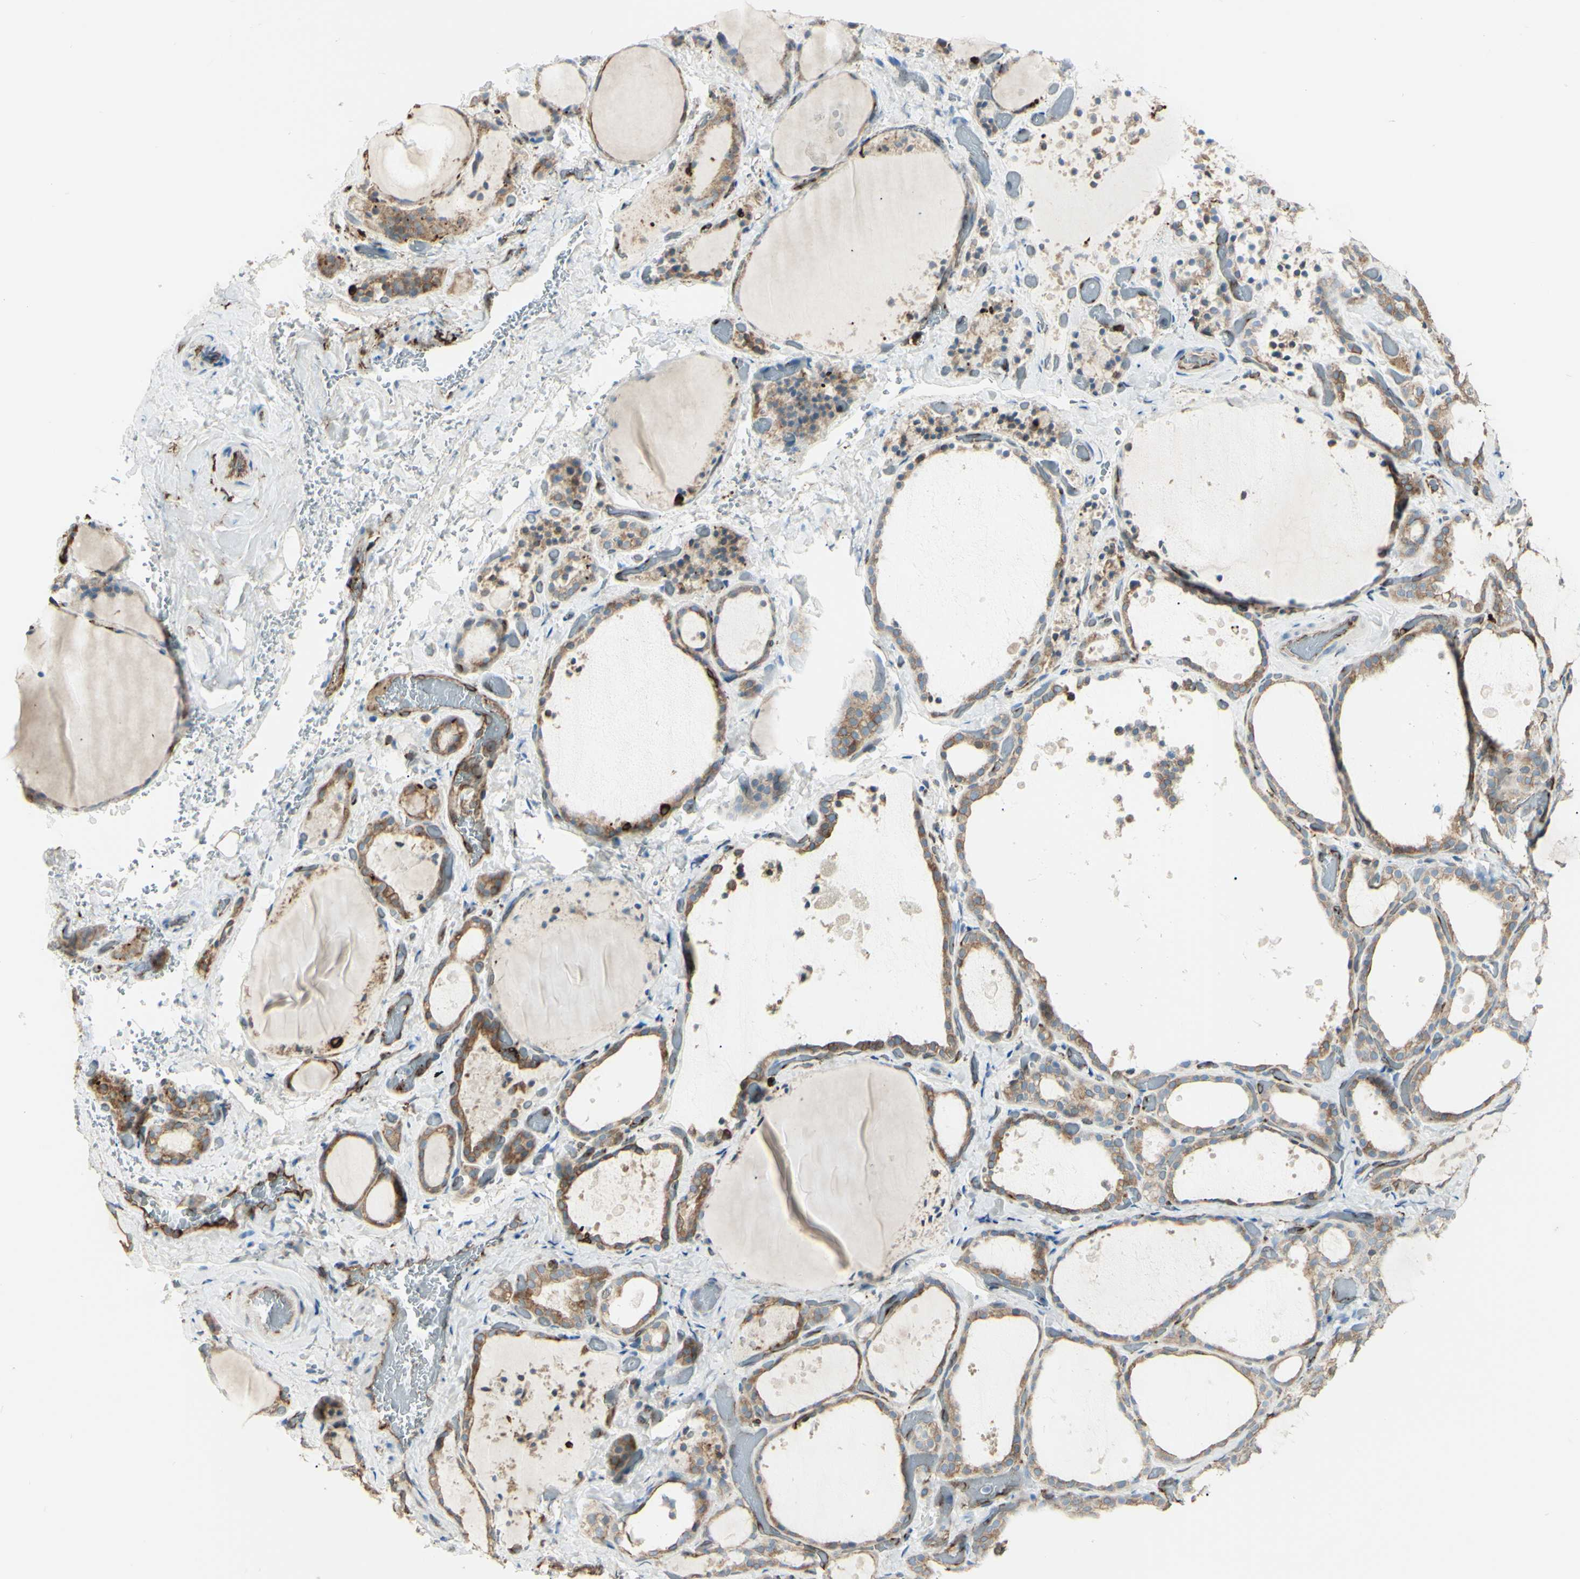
{"staining": {"intensity": "weak", "quantity": ">75%", "location": "cytoplasmic/membranous"}, "tissue": "thyroid gland", "cell_type": "Glandular cells", "image_type": "normal", "snomed": [{"axis": "morphology", "description": "Normal tissue, NOS"}, {"axis": "topography", "description": "Thyroid gland"}], "caption": "The photomicrograph shows a brown stain indicating the presence of a protein in the cytoplasmic/membranous of glandular cells in thyroid gland.", "gene": "CD74", "patient": {"sex": "female", "age": 44}}